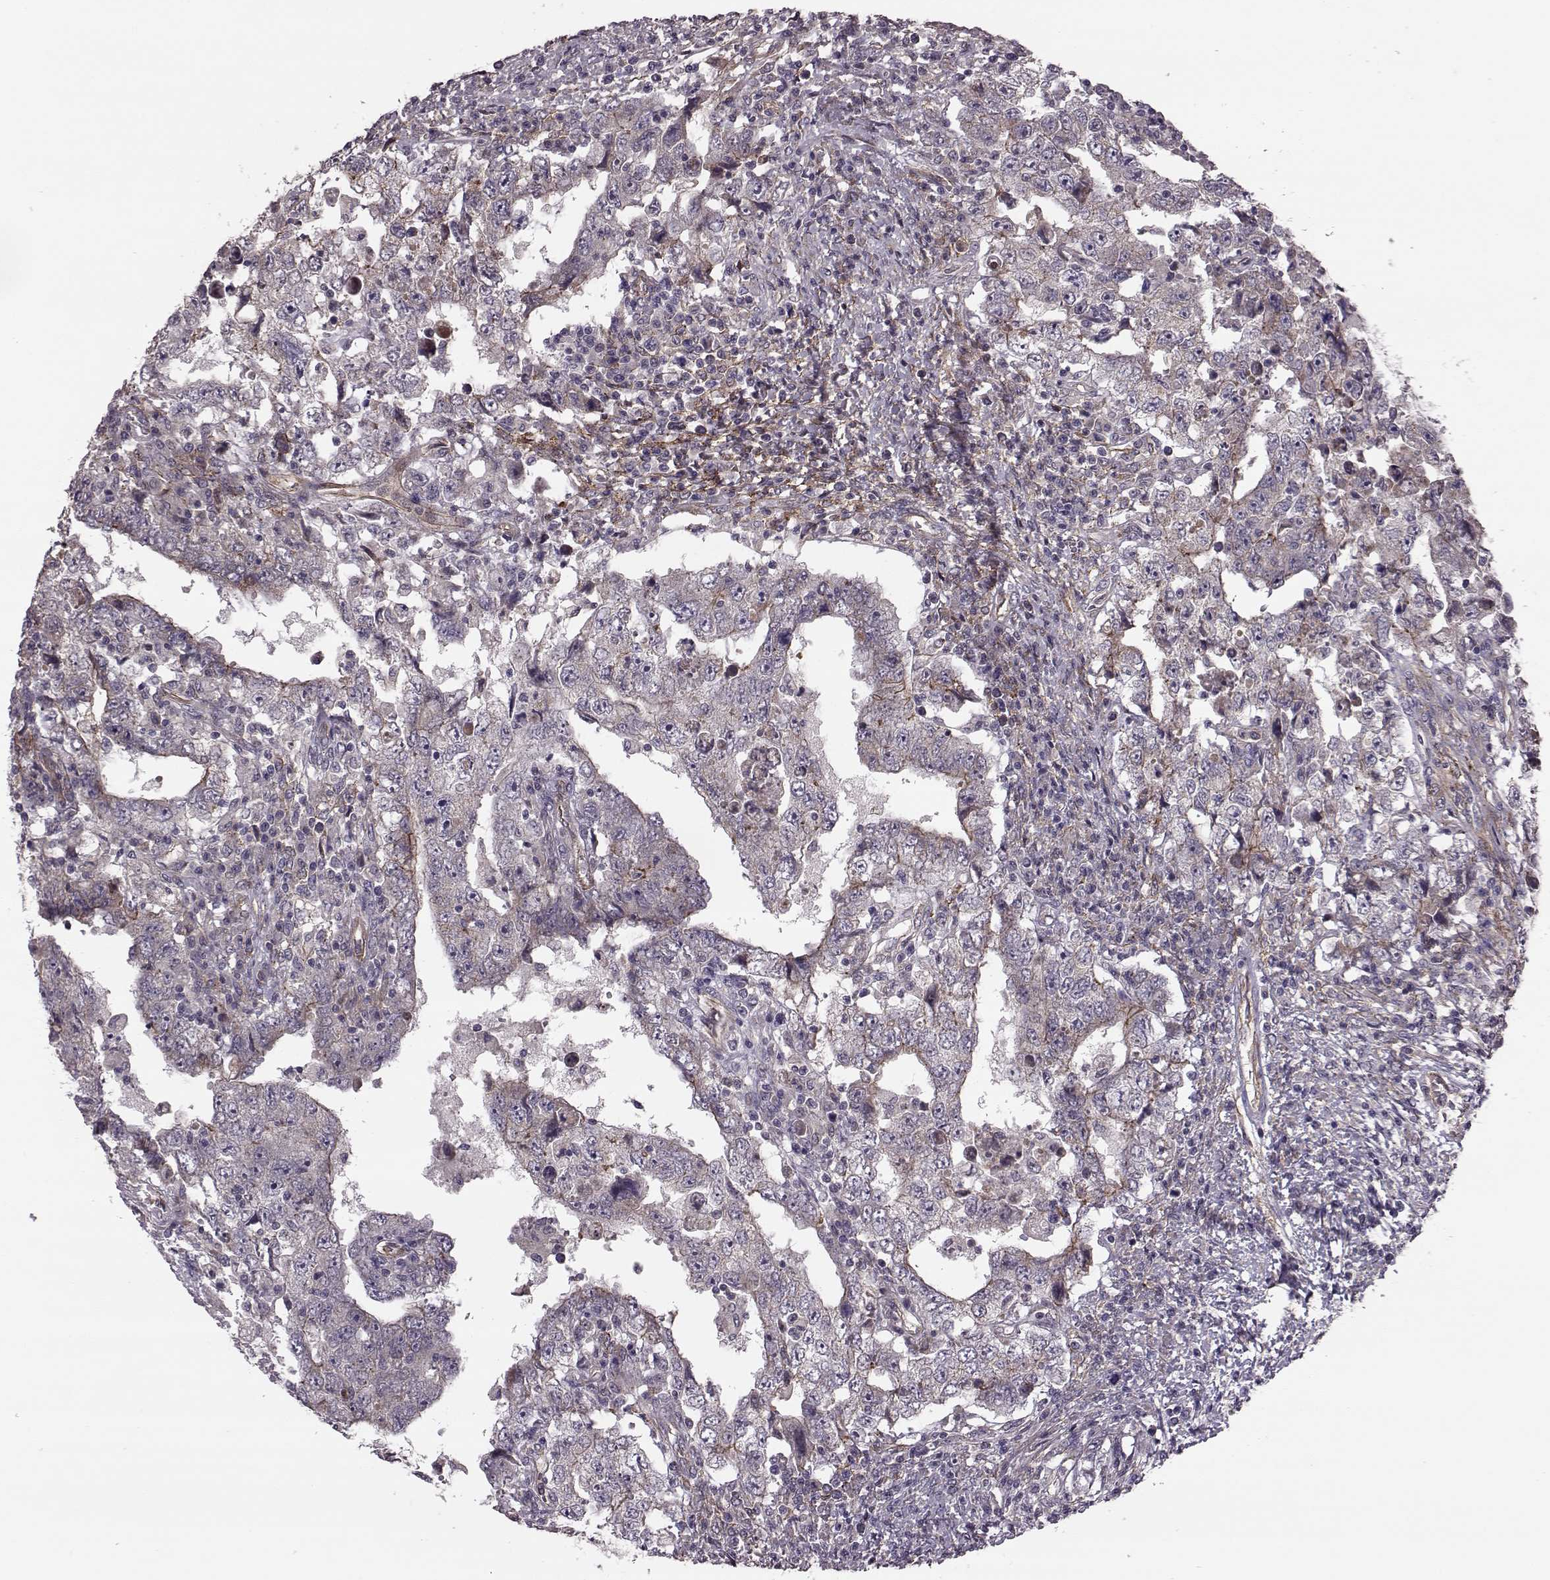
{"staining": {"intensity": "moderate", "quantity": "<25%", "location": "cytoplasmic/membranous"}, "tissue": "testis cancer", "cell_type": "Tumor cells", "image_type": "cancer", "snomed": [{"axis": "morphology", "description": "Carcinoma, Embryonal, NOS"}, {"axis": "topography", "description": "Testis"}], "caption": "An immunohistochemistry photomicrograph of neoplastic tissue is shown. Protein staining in brown highlights moderate cytoplasmic/membranous positivity in testis cancer within tumor cells.", "gene": "SYNPO", "patient": {"sex": "male", "age": 26}}